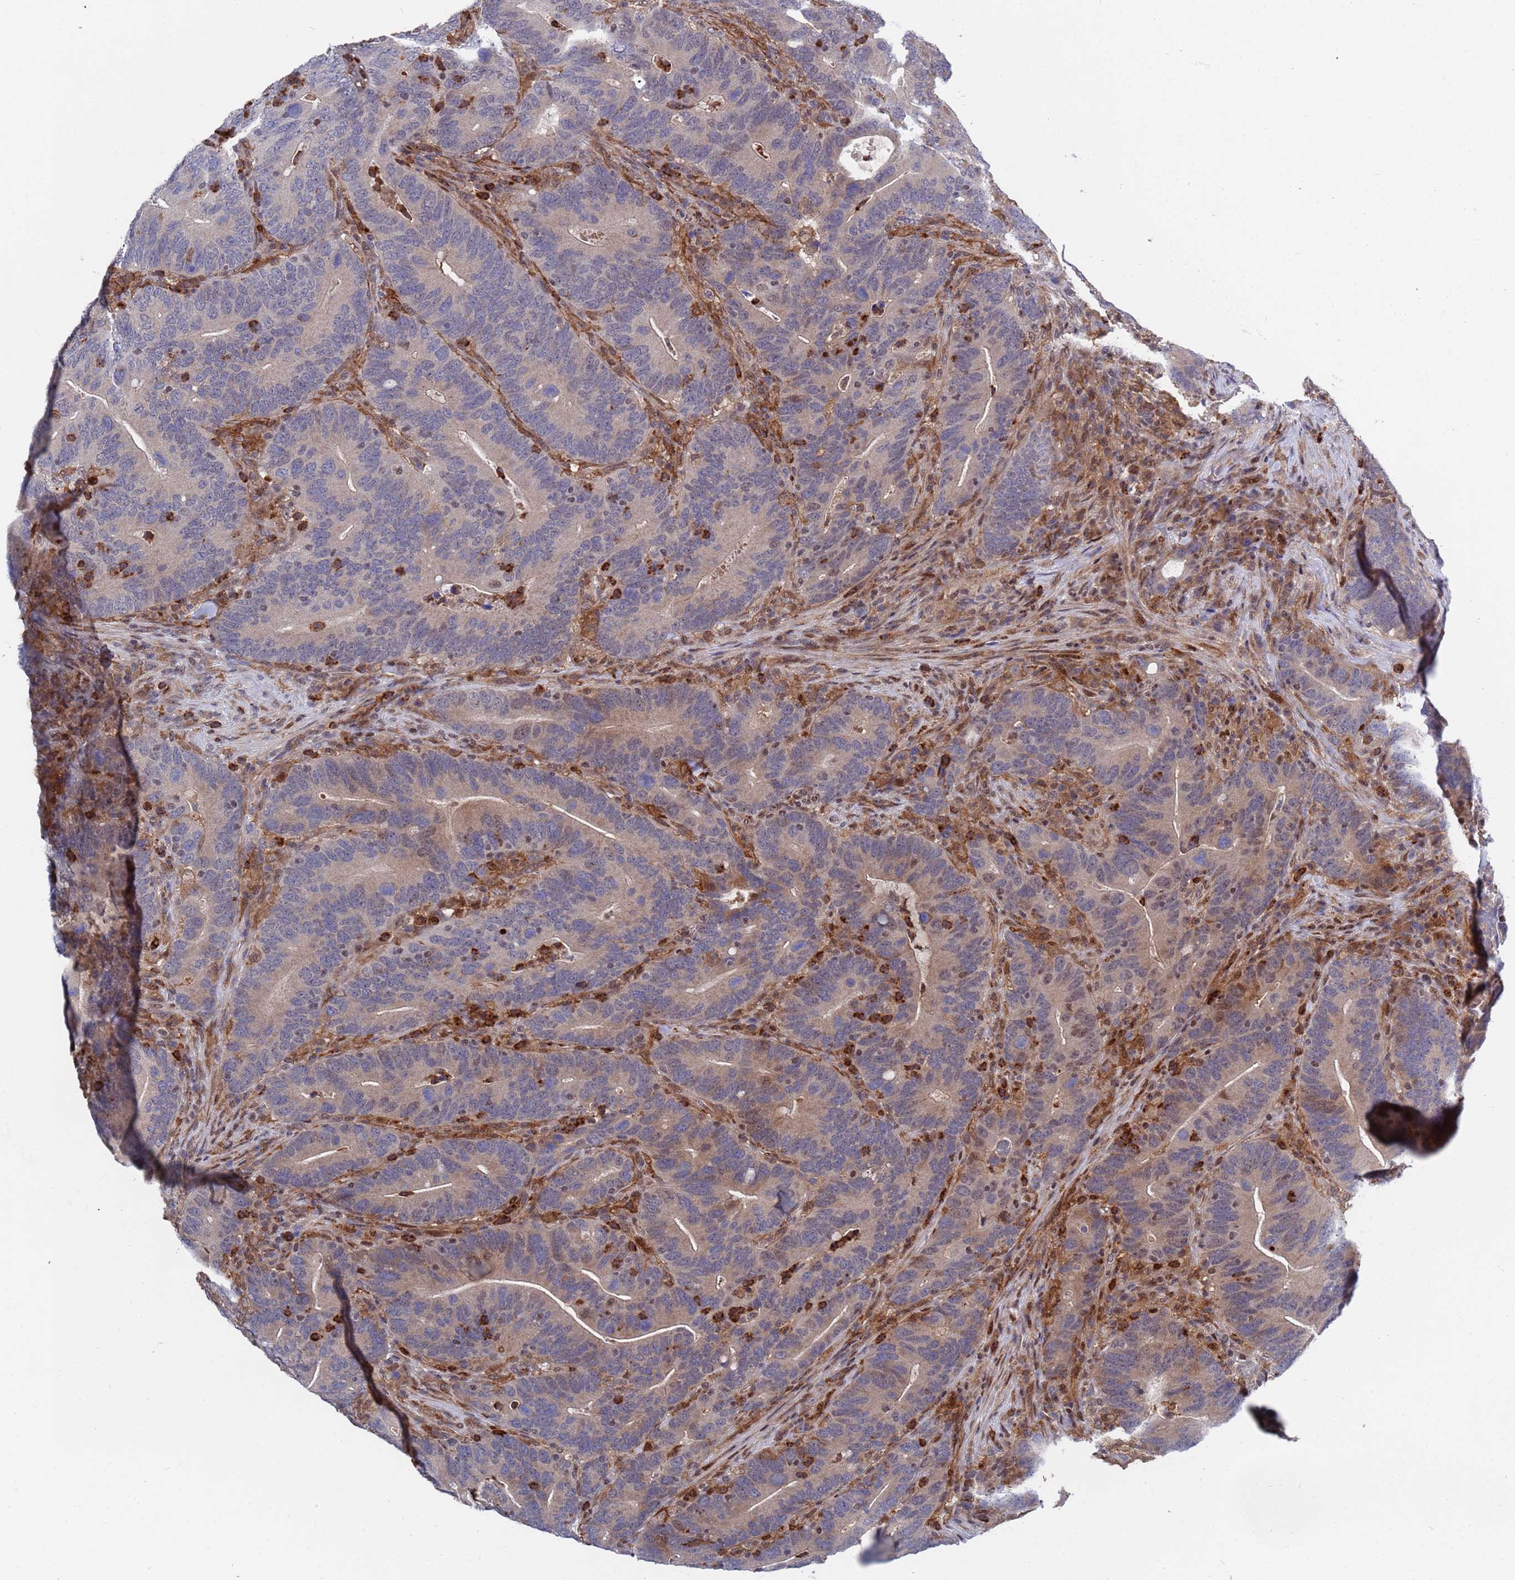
{"staining": {"intensity": "weak", "quantity": "<25%", "location": "cytoplasmic/membranous"}, "tissue": "colorectal cancer", "cell_type": "Tumor cells", "image_type": "cancer", "snomed": [{"axis": "morphology", "description": "Adenocarcinoma, NOS"}, {"axis": "topography", "description": "Colon"}], "caption": "This histopathology image is of colorectal cancer stained with immunohistochemistry (IHC) to label a protein in brown with the nuclei are counter-stained blue. There is no staining in tumor cells.", "gene": "TMBIM6", "patient": {"sex": "female", "age": 66}}